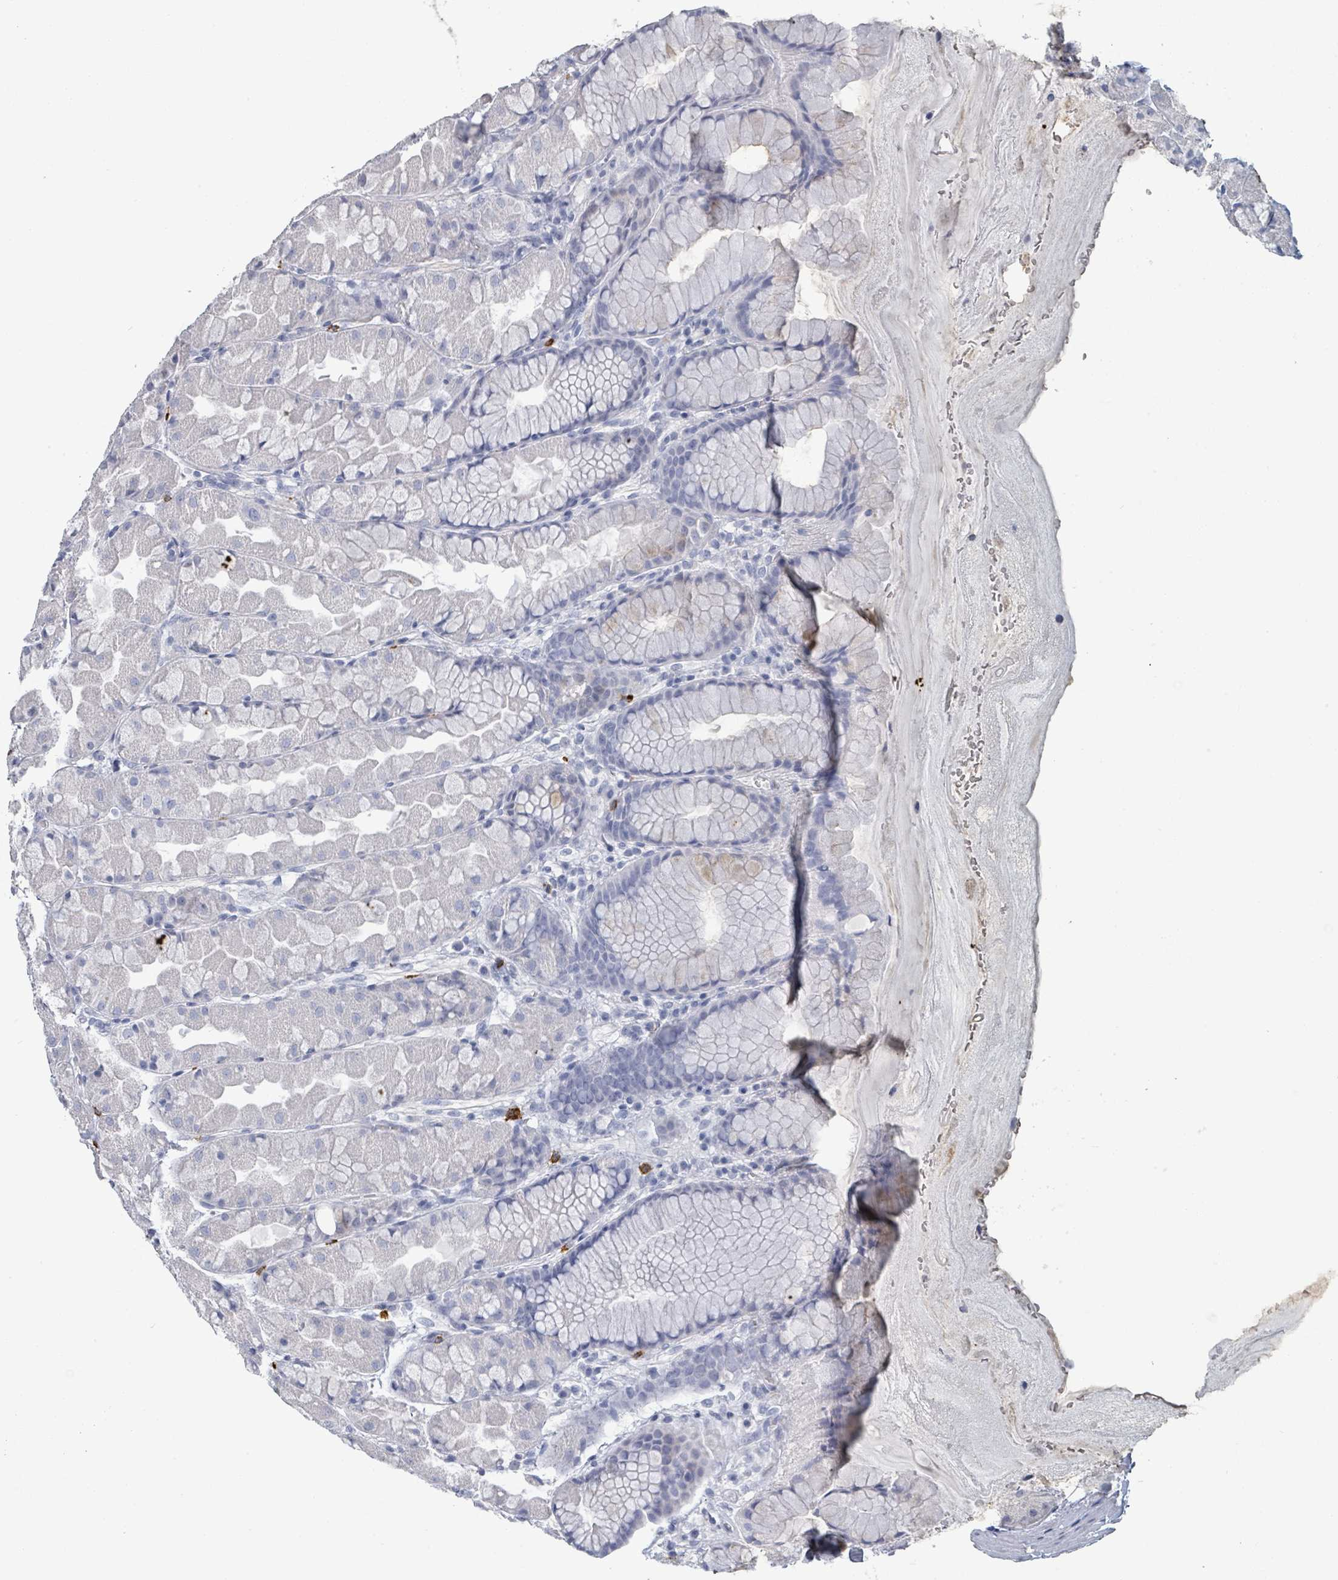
{"staining": {"intensity": "weak", "quantity": "<25%", "location": "cytoplasmic/membranous"}, "tissue": "stomach", "cell_type": "Glandular cells", "image_type": "normal", "snomed": [{"axis": "morphology", "description": "Normal tissue, NOS"}, {"axis": "topography", "description": "Stomach"}], "caption": "A high-resolution image shows IHC staining of unremarkable stomach, which demonstrates no significant expression in glandular cells.", "gene": "VPS13D", "patient": {"sex": "male", "age": 57}}